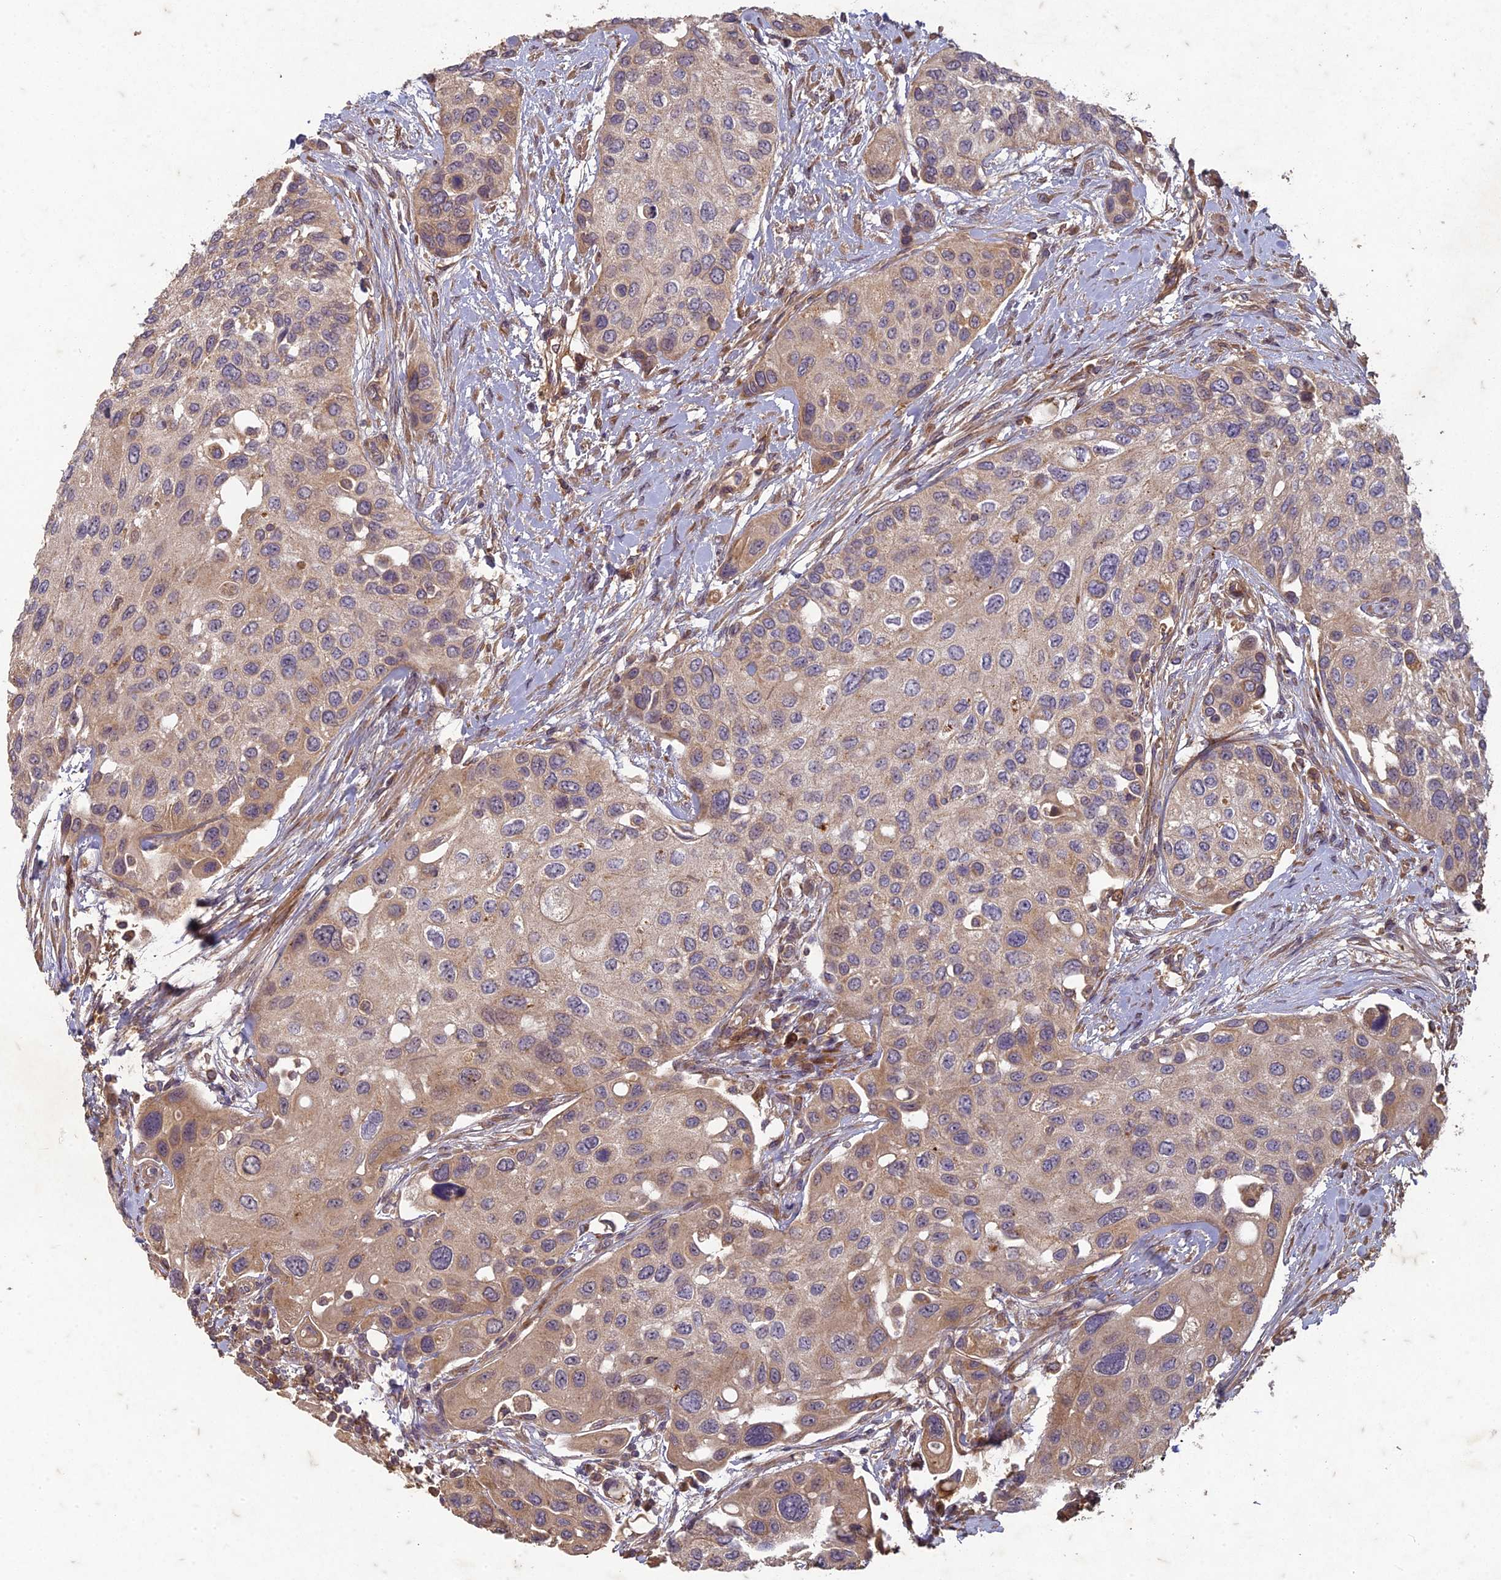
{"staining": {"intensity": "weak", "quantity": ">75%", "location": "cytoplasmic/membranous"}, "tissue": "urothelial cancer", "cell_type": "Tumor cells", "image_type": "cancer", "snomed": [{"axis": "morphology", "description": "Normal tissue, NOS"}, {"axis": "morphology", "description": "Urothelial carcinoma, High grade"}, {"axis": "topography", "description": "Vascular tissue"}, {"axis": "topography", "description": "Urinary bladder"}], "caption": "This is a photomicrograph of immunohistochemistry staining of urothelial cancer, which shows weak positivity in the cytoplasmic/membranous of tumor cells.", "gene": "TCF25", "patient": {"sex": "female", "age": 56}}